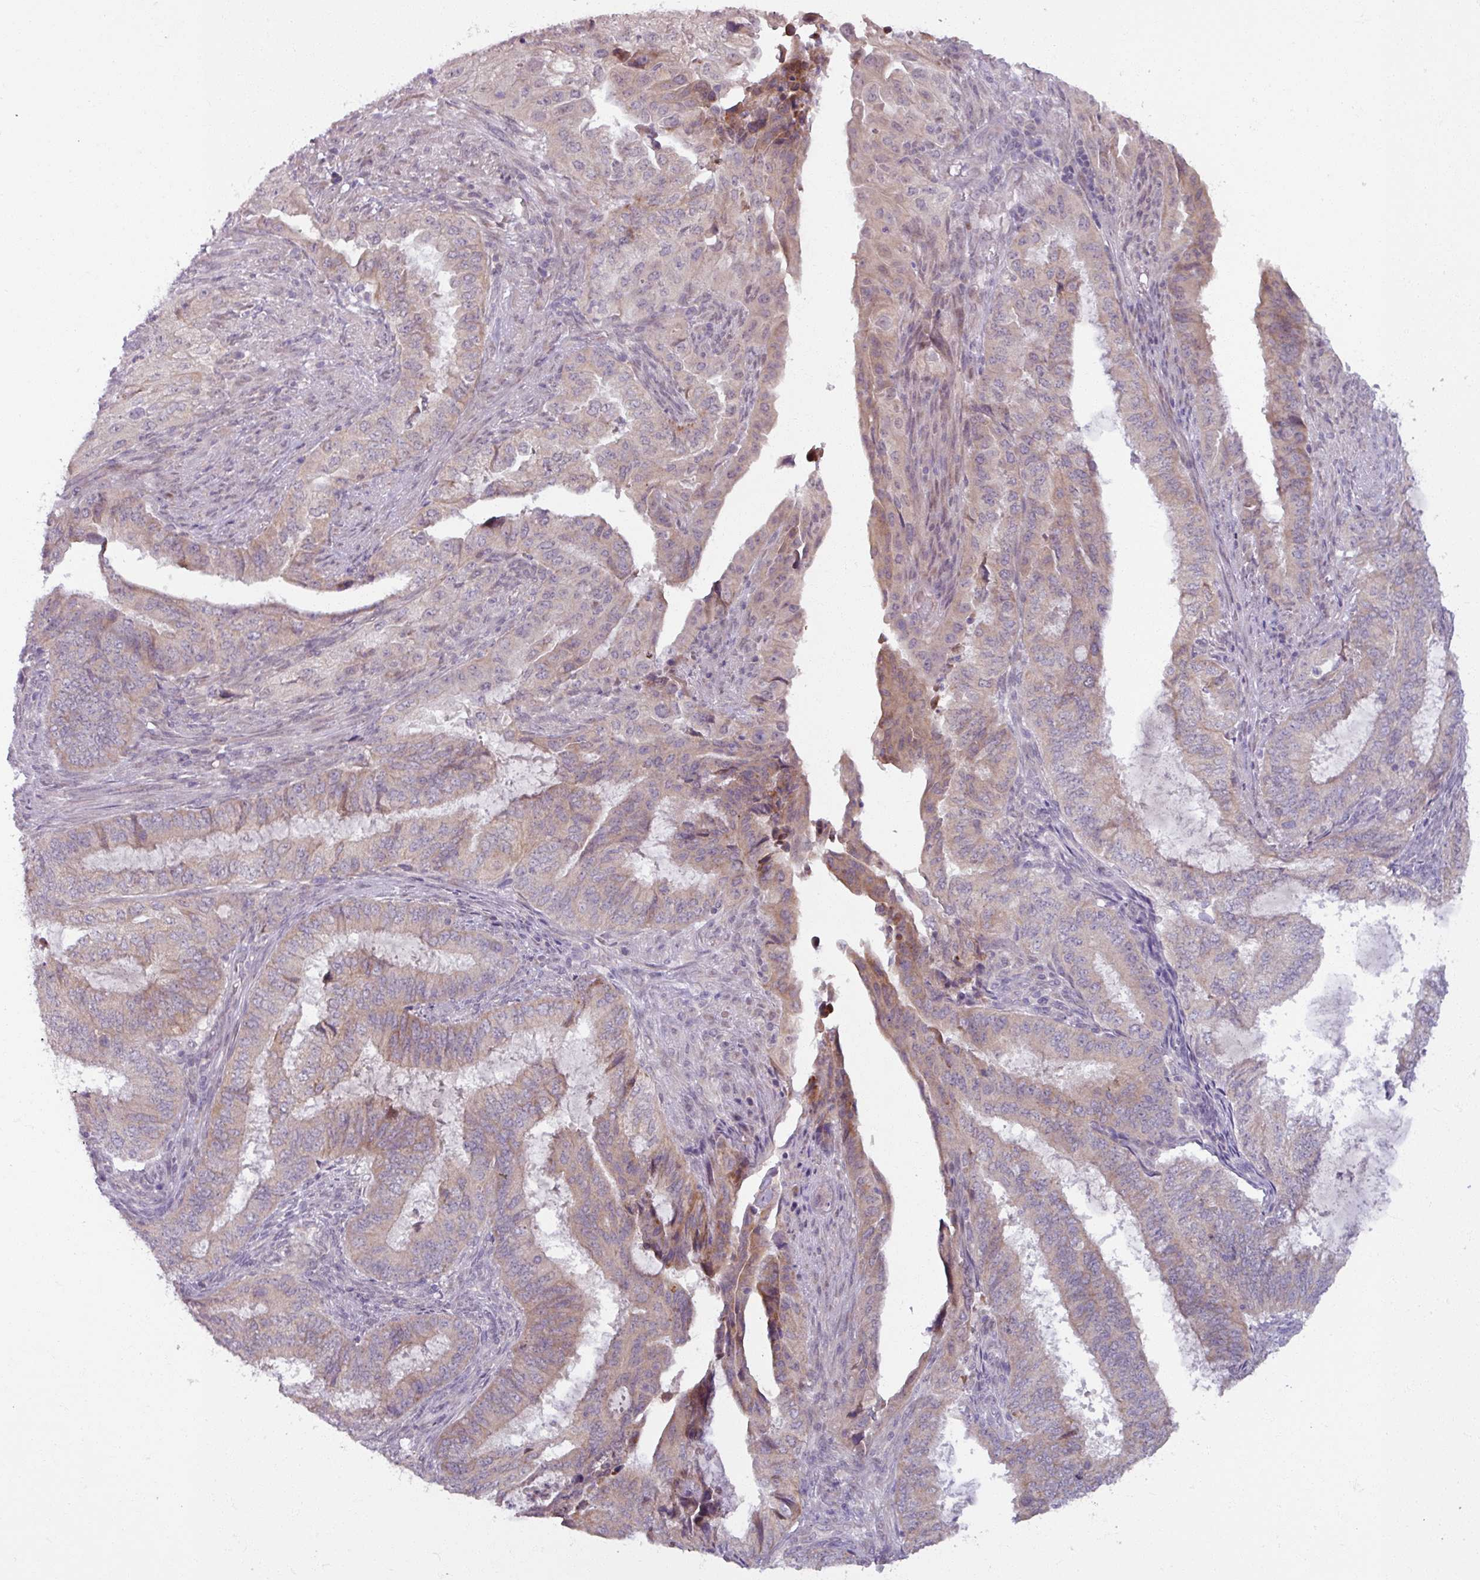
{"staining": {"intensity": "weak", "quantity": "25%-75%", "location": "cytoplasmic/membranous,nuclear"}, "tissue": "endometrial cancer", "cell_type": "Tumor cells", "image_type": "cancer", "snomed": [{"axis": "morphology", "description": "Adenocarcinoma, NOS"}, {"axis": "topography", "description": "Endometrium"}], "caption": "Endometrial cancer stained with a brown dye reveals weak cytoplasmic/membranous and nuclear positive expression in approximately 25%-75% of tumor cells.", "gene": "OGFOD3", "patient": {"sex": "female", "age": 51}}